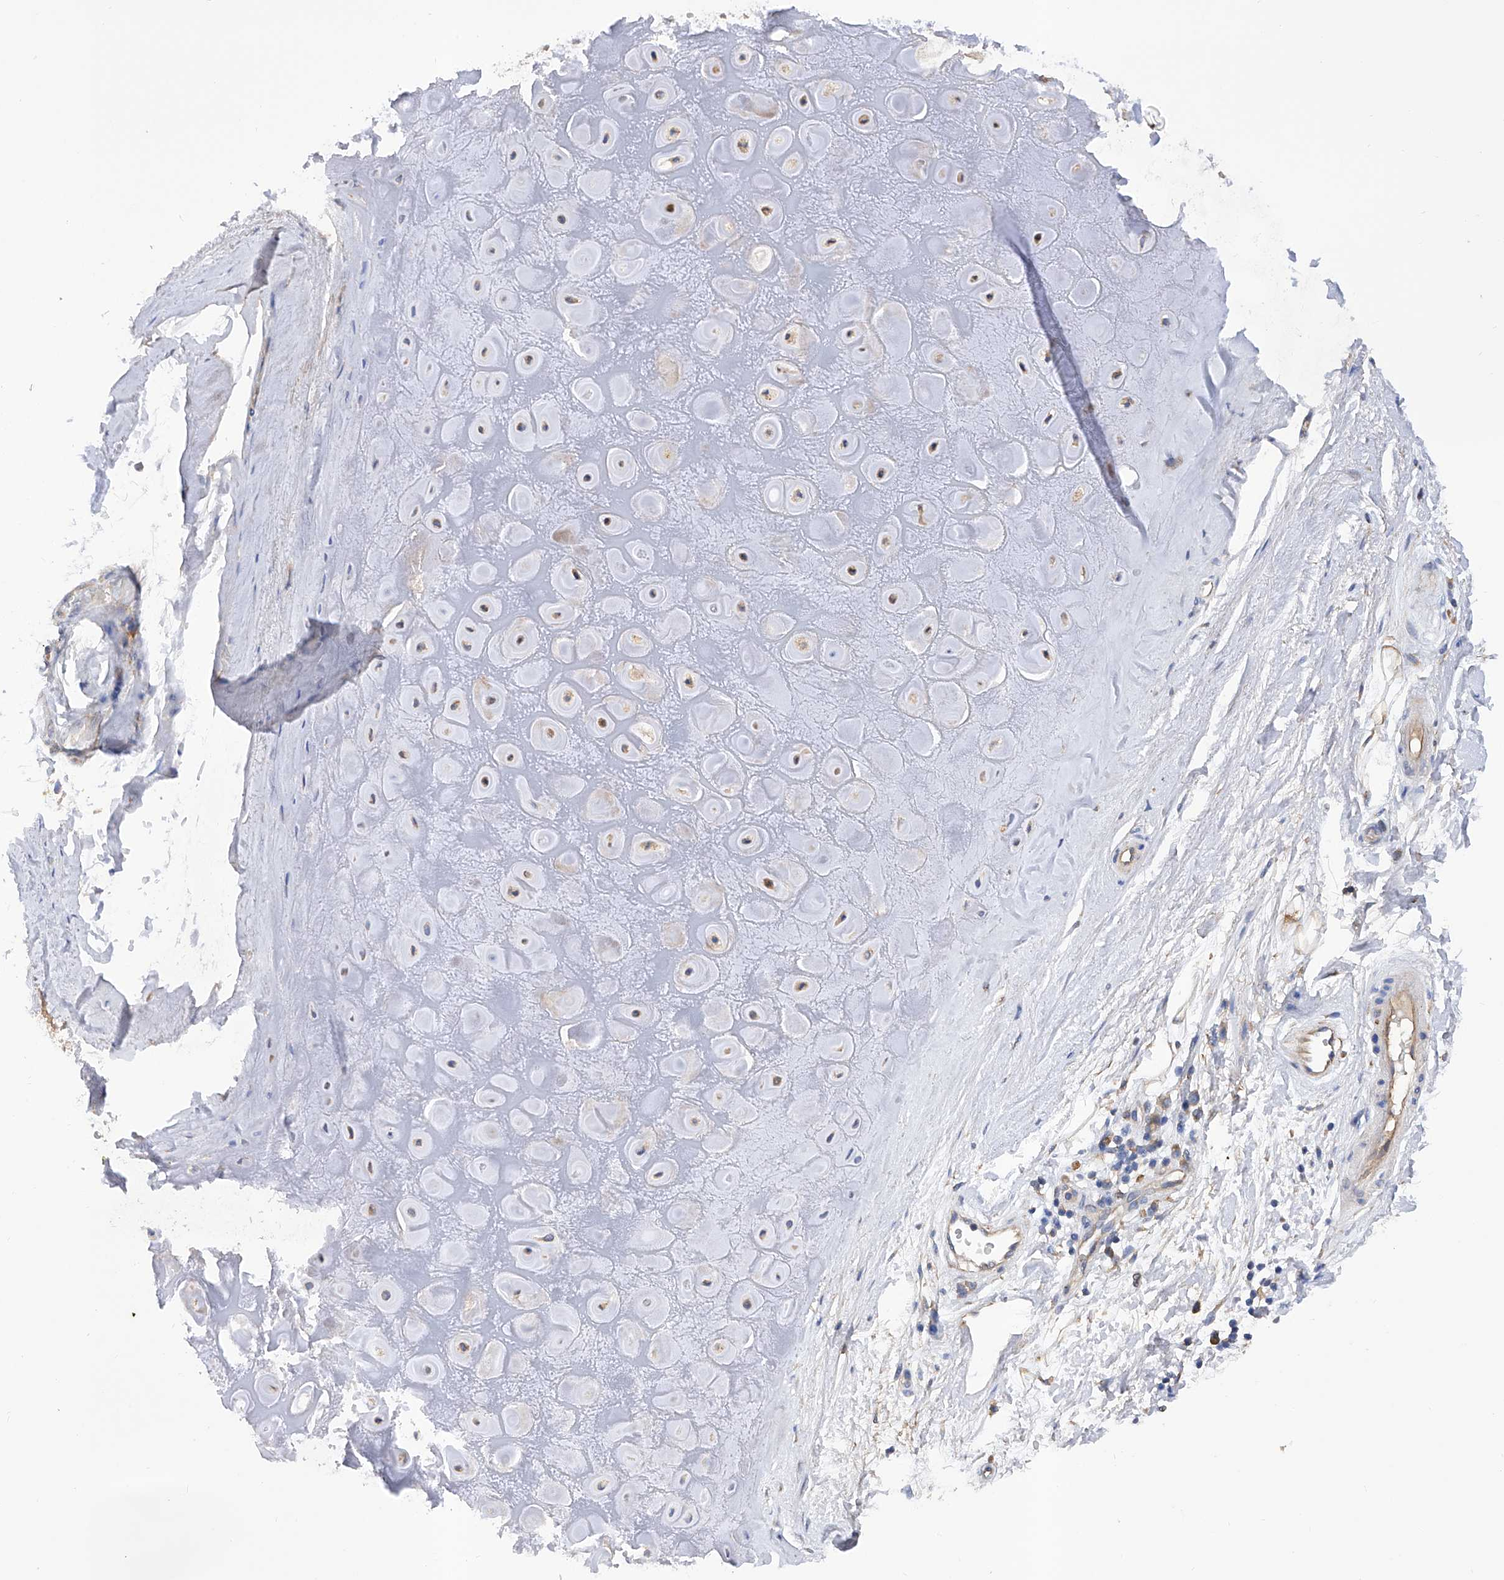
{"staining": {"intensity": "negative", "quantity": "none", "location": "none"}, "tissue": "adipose tissue", "cell_type": "Adipocytes", "image_type": "normal", "snomed": [{"axis": "morphology", "description": "Normal tissue, NOS"}, {"axis": "morphology", "description": "Basal cell carcinoma"}, {"axis": "topography", "description": "Skin"}], "caption": "Immunohistochemistry image of unremarkable adipose tissue stained for a protein (brown), which demonstrates no staining in adipocytes. (DAB (3,3'-diaminobenzidine) IHC visualized using brightfield microscopy, high magnification).", "gene": "INPP5B", "patient": {"sex": "female", "age": 89}}